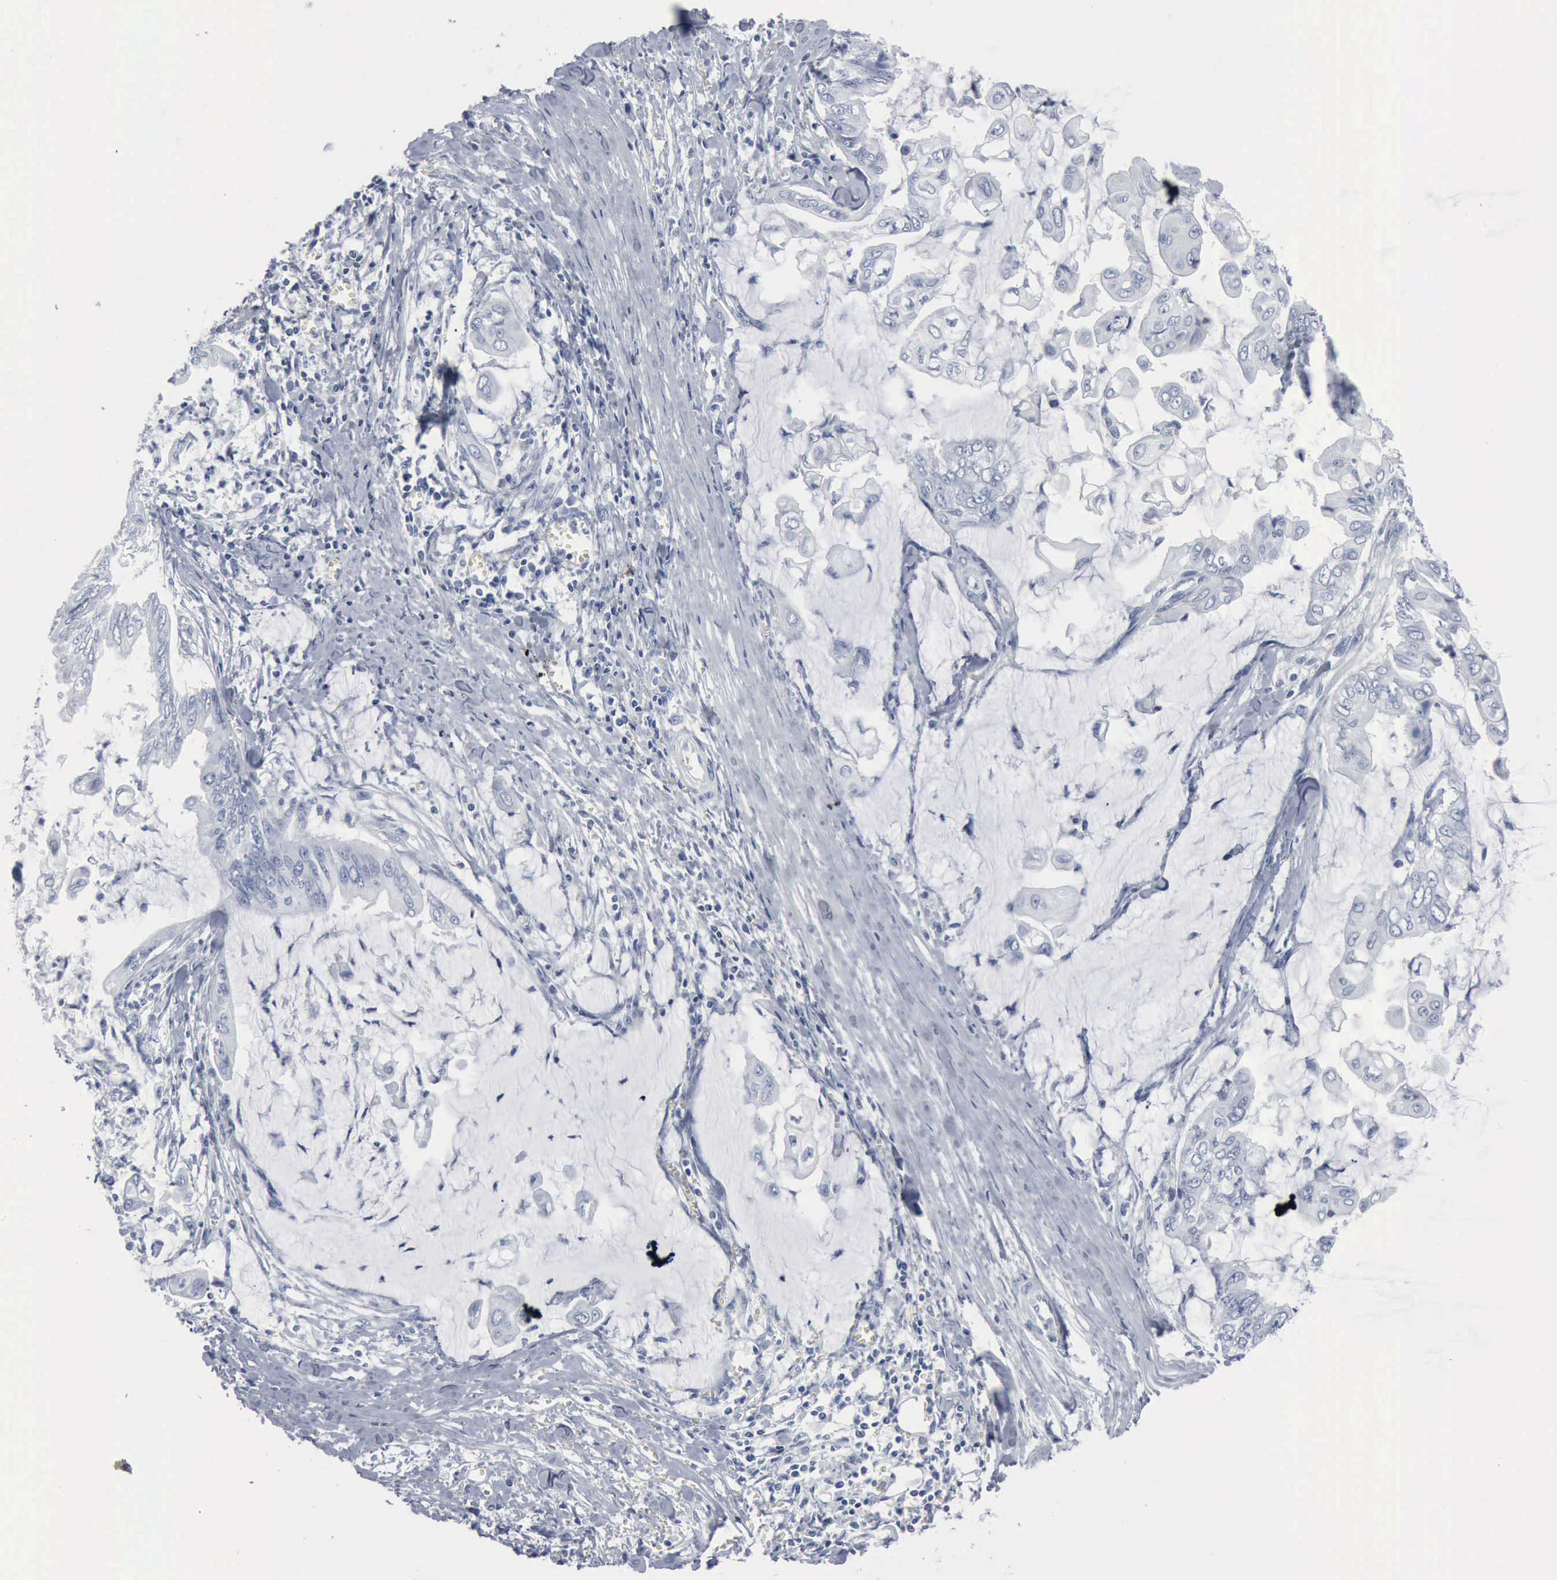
{"staining": {"intensity": "negative", "quantity": "none", "location": "none"}, "tissue": "stomach cancer", "cell_type": "Tumor cells", "image_type": "cancer", "snomed": [{"axis": "morphology", "description": "Adenocarcinoma, NOS"}, {"axis": "topography", "description": "Stomach, upper"}], "caption": "The photomicrograph demonstrates no significant positivity in tumor cells of stomach adenocarcinoma.", "gene": "DMD", "patient": {"sex": "male", "age": 80}}